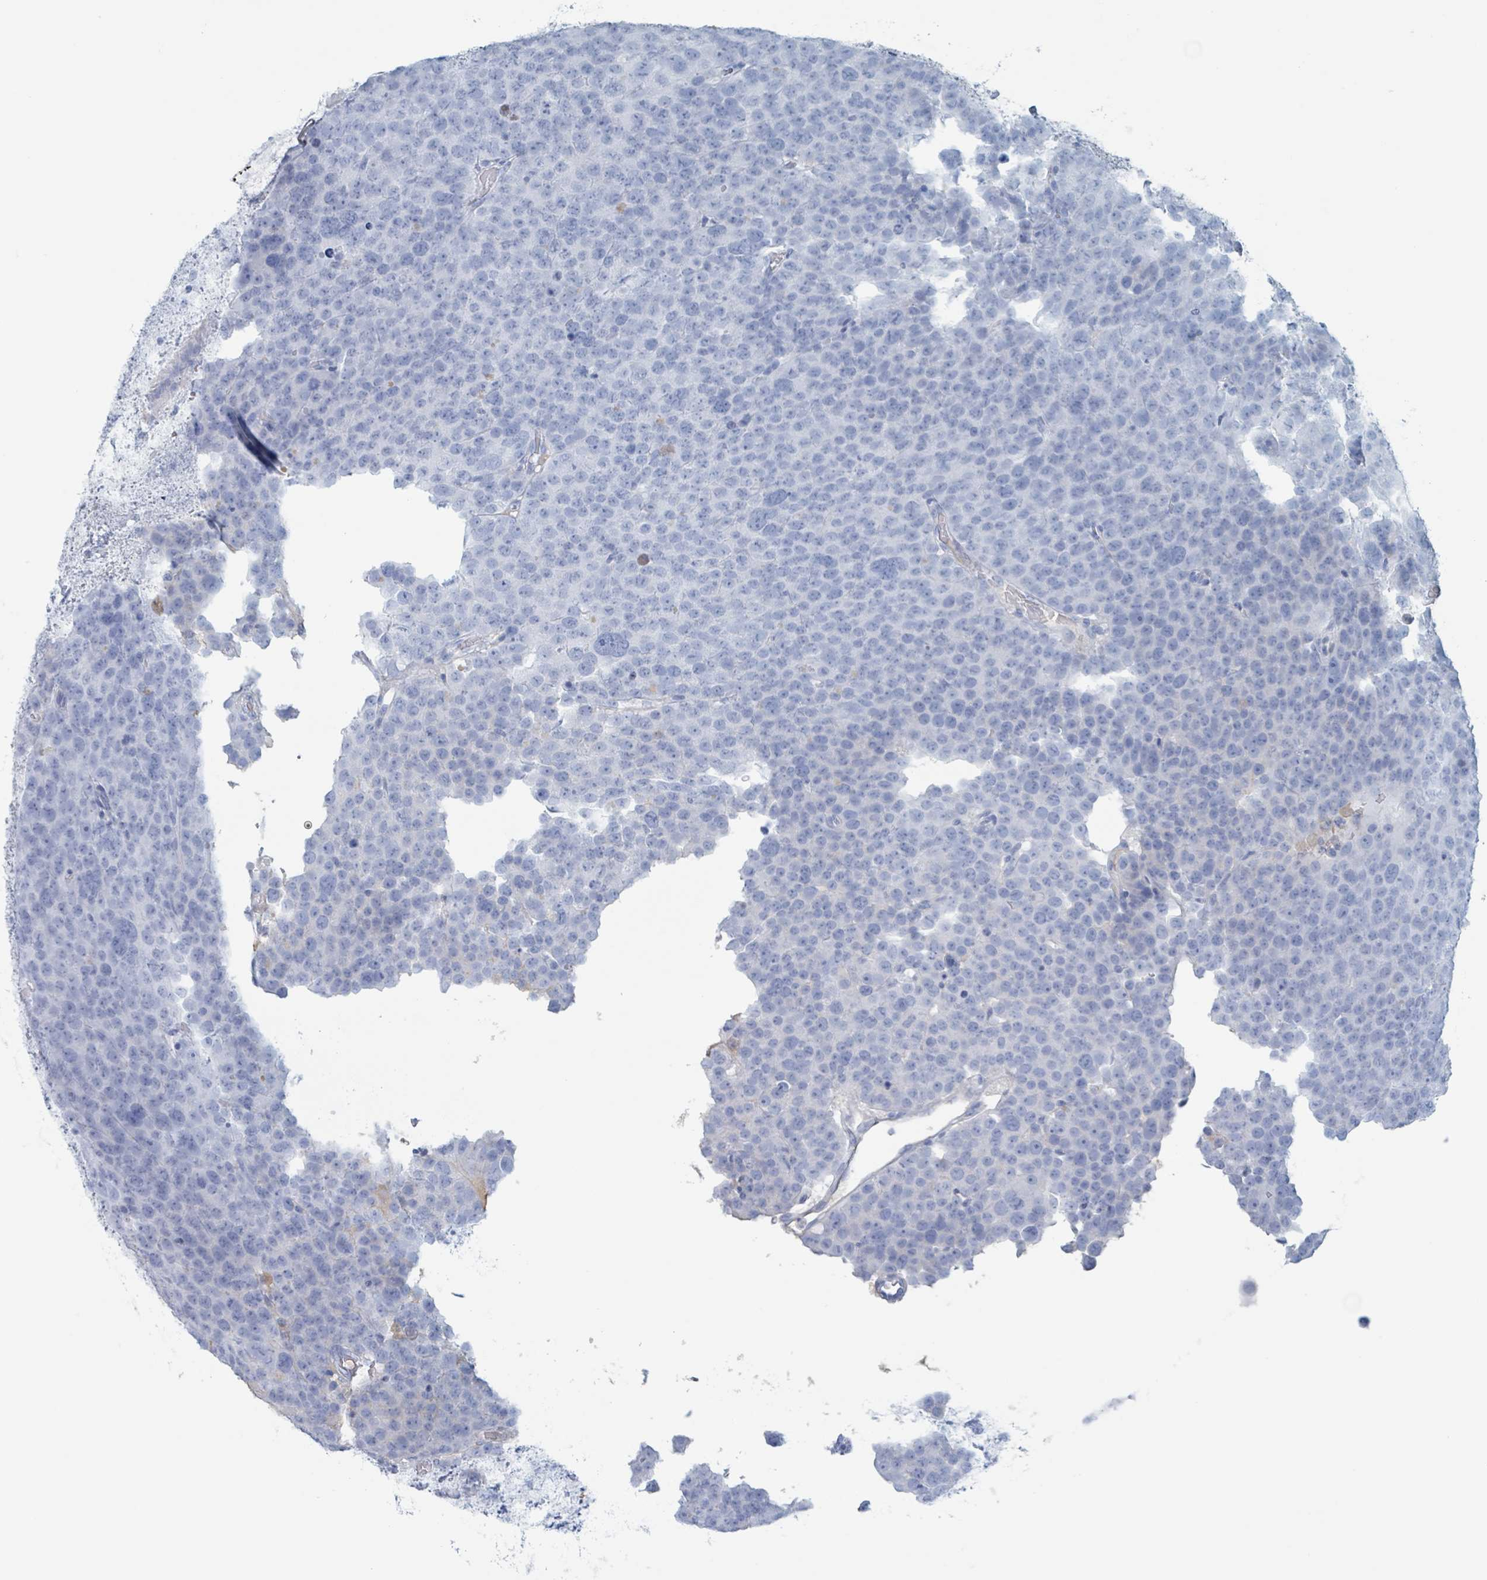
{"staining": {"intensity": "negative", "quantity": "none", "location": "none"}, "tissue": "testis cancer", "cell_type": "Tumor cells", "image_type": "cancer", "snomed": [{"axis": "morphology", "description": "Seminoma, NOS"}, {"axis": "topography", "description": "Testis"}], "caption": "The IHC image has no significant staining in tumor cells of testis cancer tissue. (Immunohistochemistry (ihc), brightfield microscopy, high magnification).", "gene": "KLK4", "patient": {"sex": "male", "age": 71}}